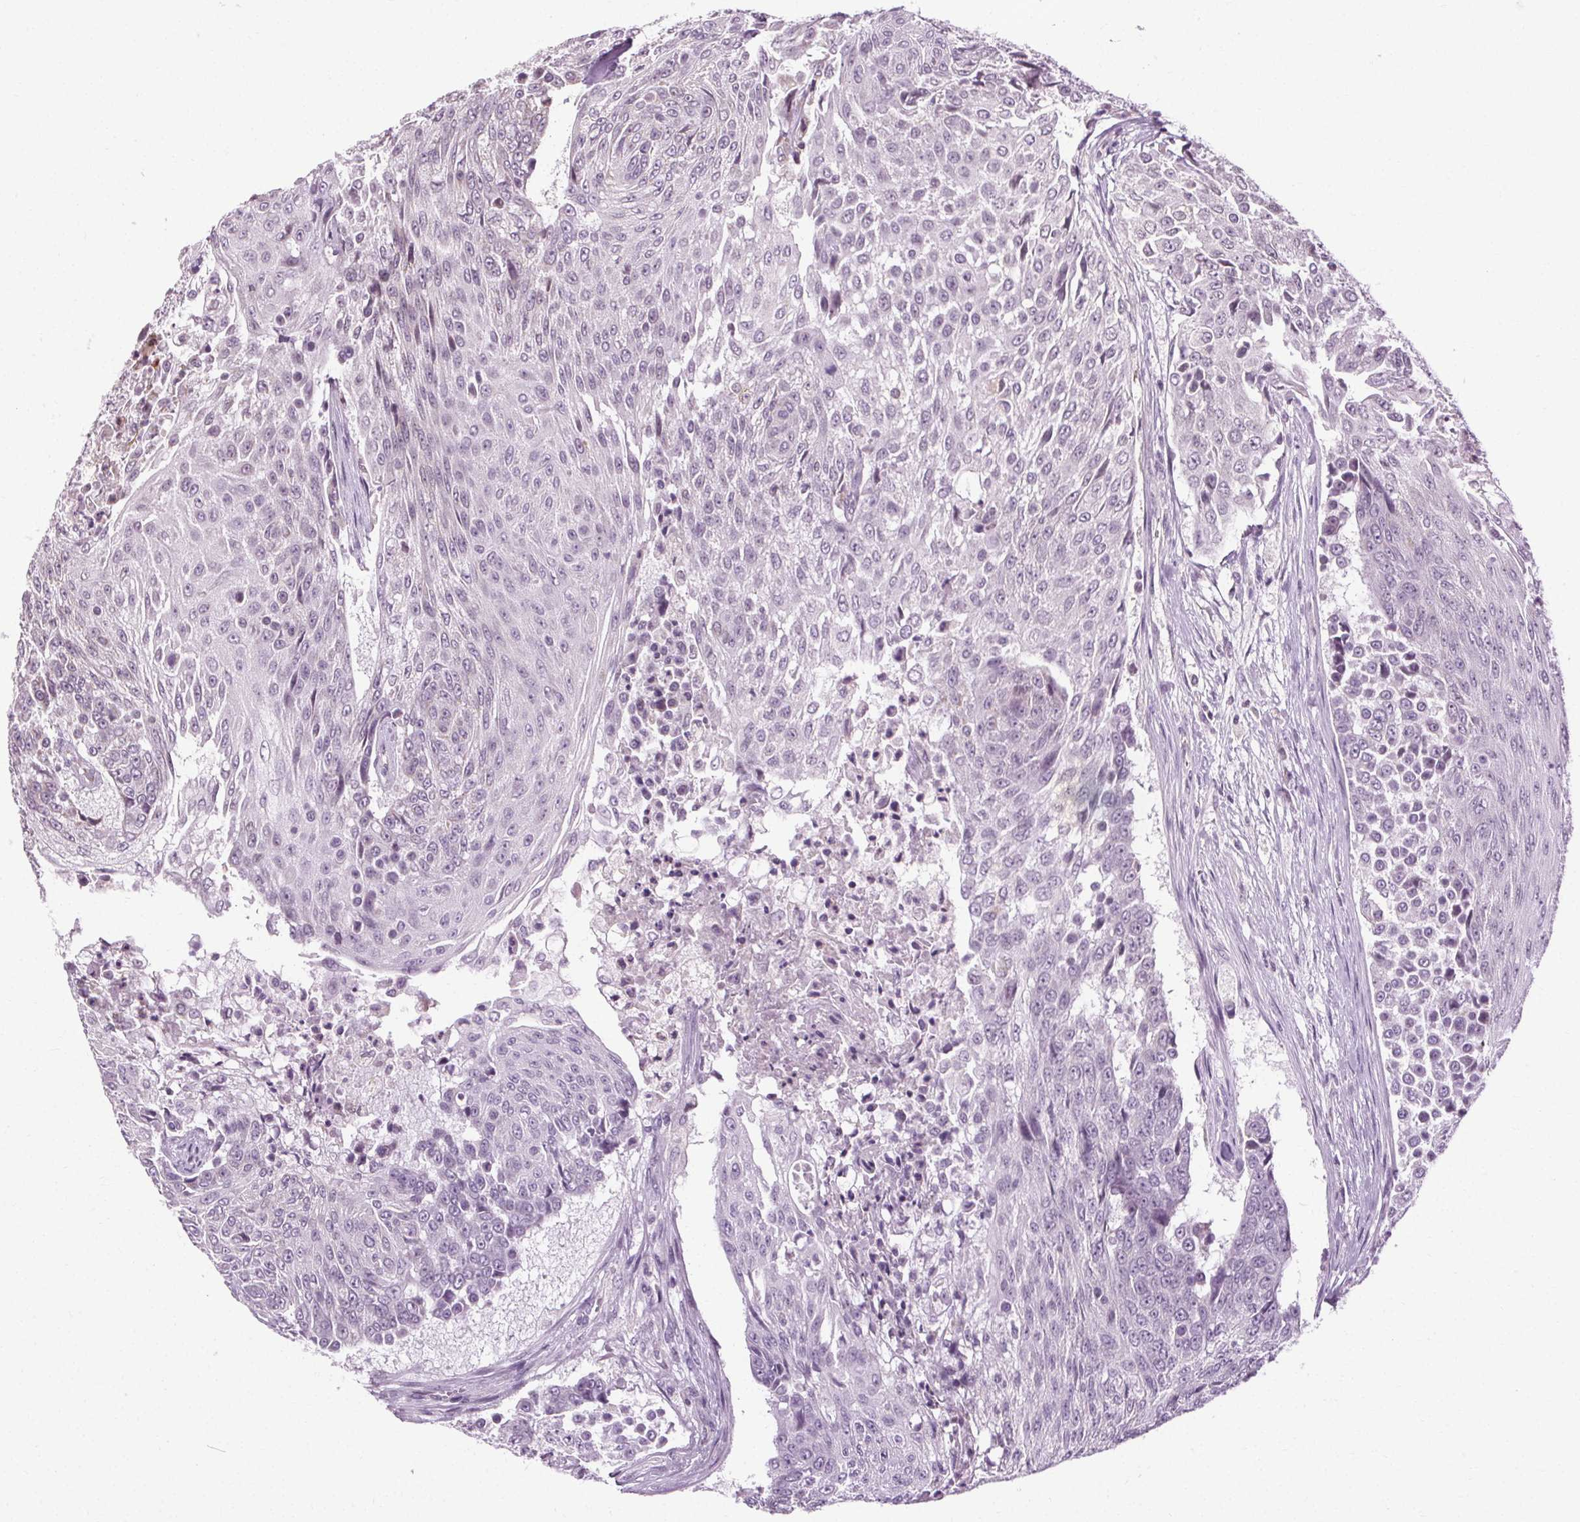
{"staining": {"intensity": "negative", "quantity": "none", "location": "none"}, "tissue": "urothelial cancer", "cell_type": "Tumor cells", "image_type": "cancer", "snomed": [{"axis": "morphology", "description": "Urothelial carcinoma, High grade"}, {"axis": "topography", "description": "Urinary bladder"}], "caption": "Immunohistochemistry (IHC) of urothelial cancer demonstrates no staining in tumor cells.", "gene": "LFNG", "patient": {"sex": "female", "age": 63}}